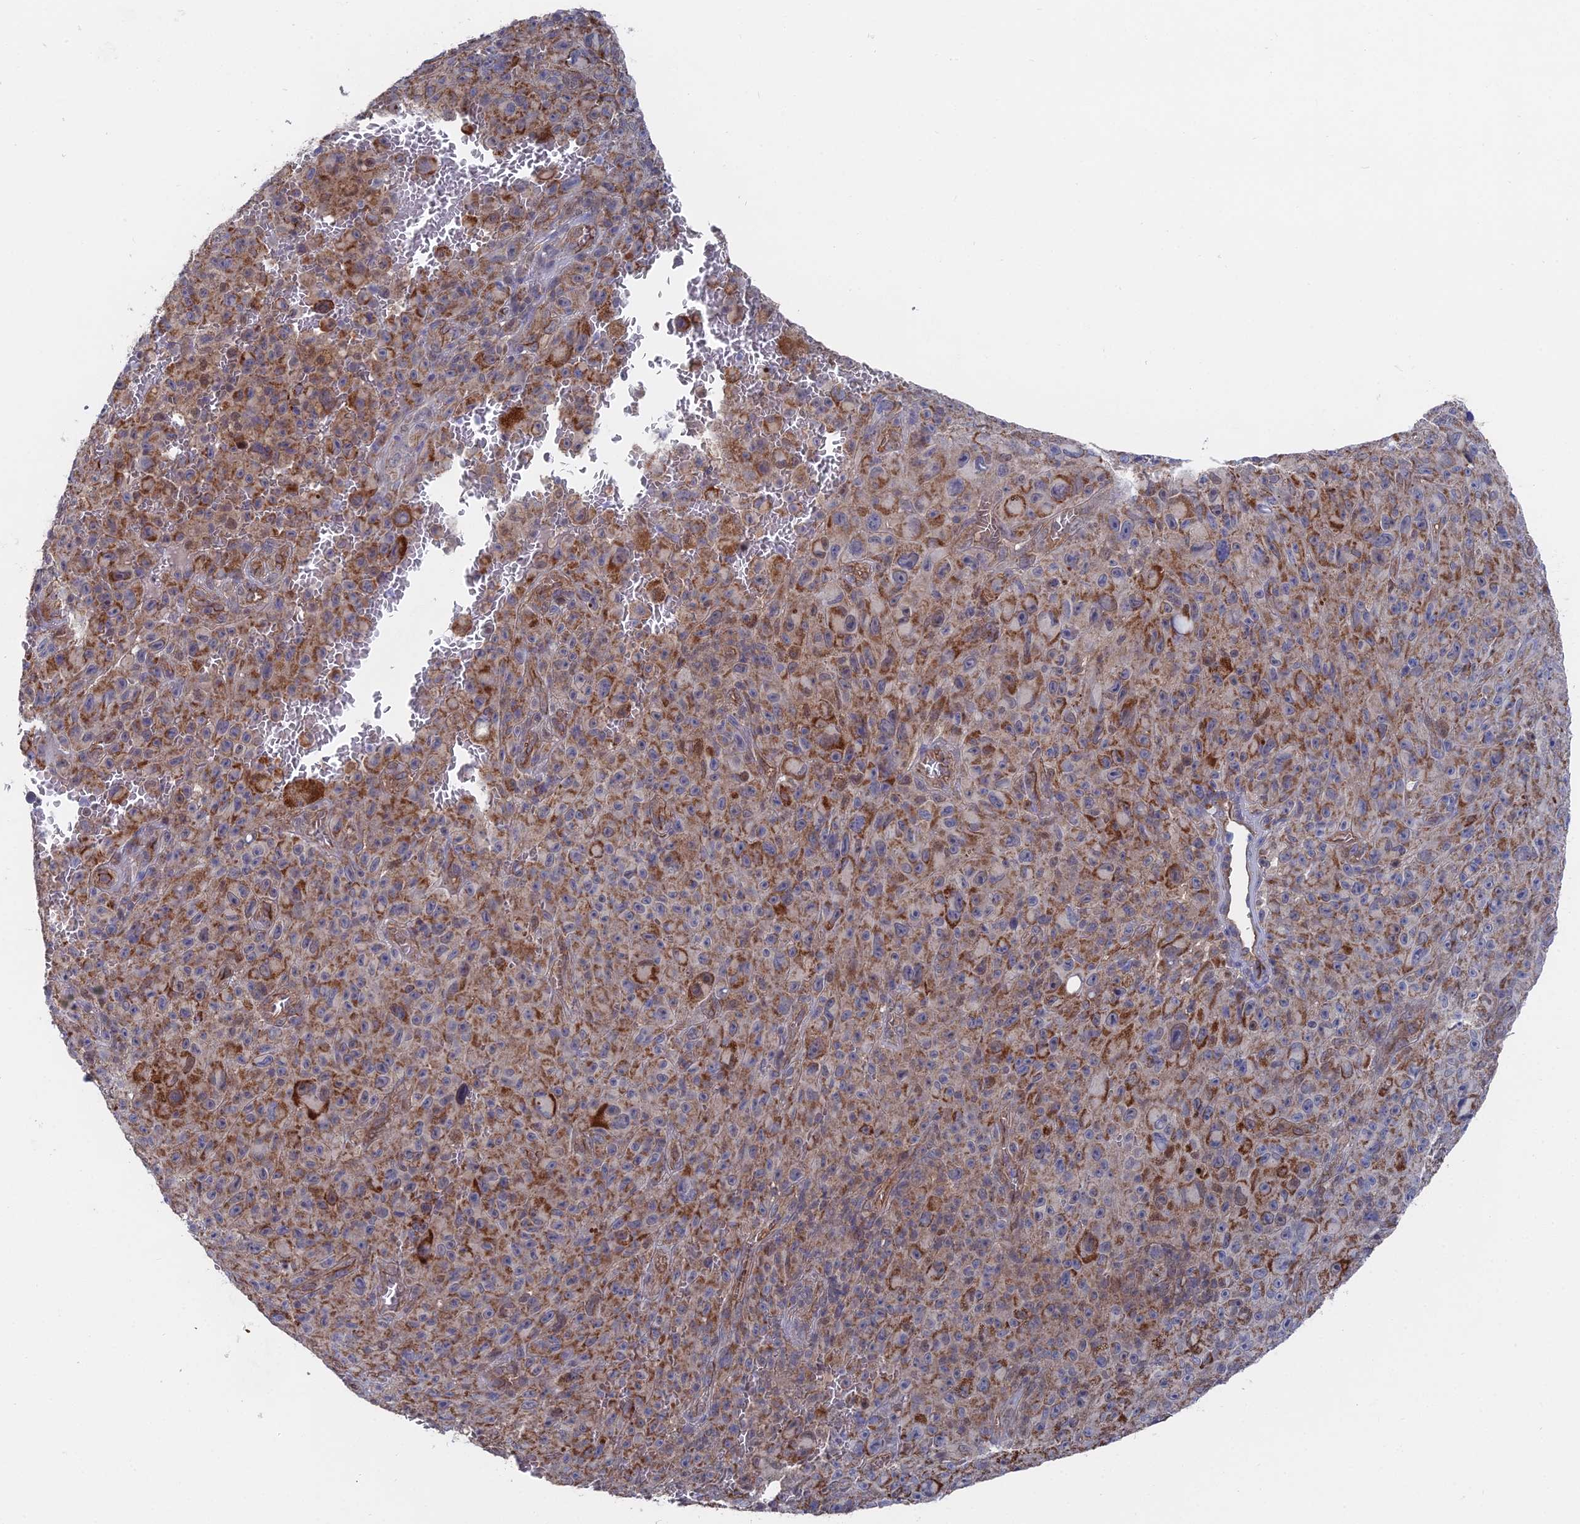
{"staining": {"intensity": "moderate", "quantity": "25%-75%", "location": "cytoplasmic/membranous"}, "tissue": "melanoma", "cell_type": "Tumor cells", "image_type": "cancer", "snomed": [{"axis": "morphology", "description": "Malignant melanoma, NOS"}, {"axis": "topography", "description": "Skin"}], "caption": "Melanoma tissue reveals moderate cytoplasmic/membranous staining in about 25%-75% of tumor cells, visualized by immunohistochemistry. (IHC, brightfield microscopy, high magnification).", "gene": "UNC5D", "patient": {"sex": "female", "age": 82}}